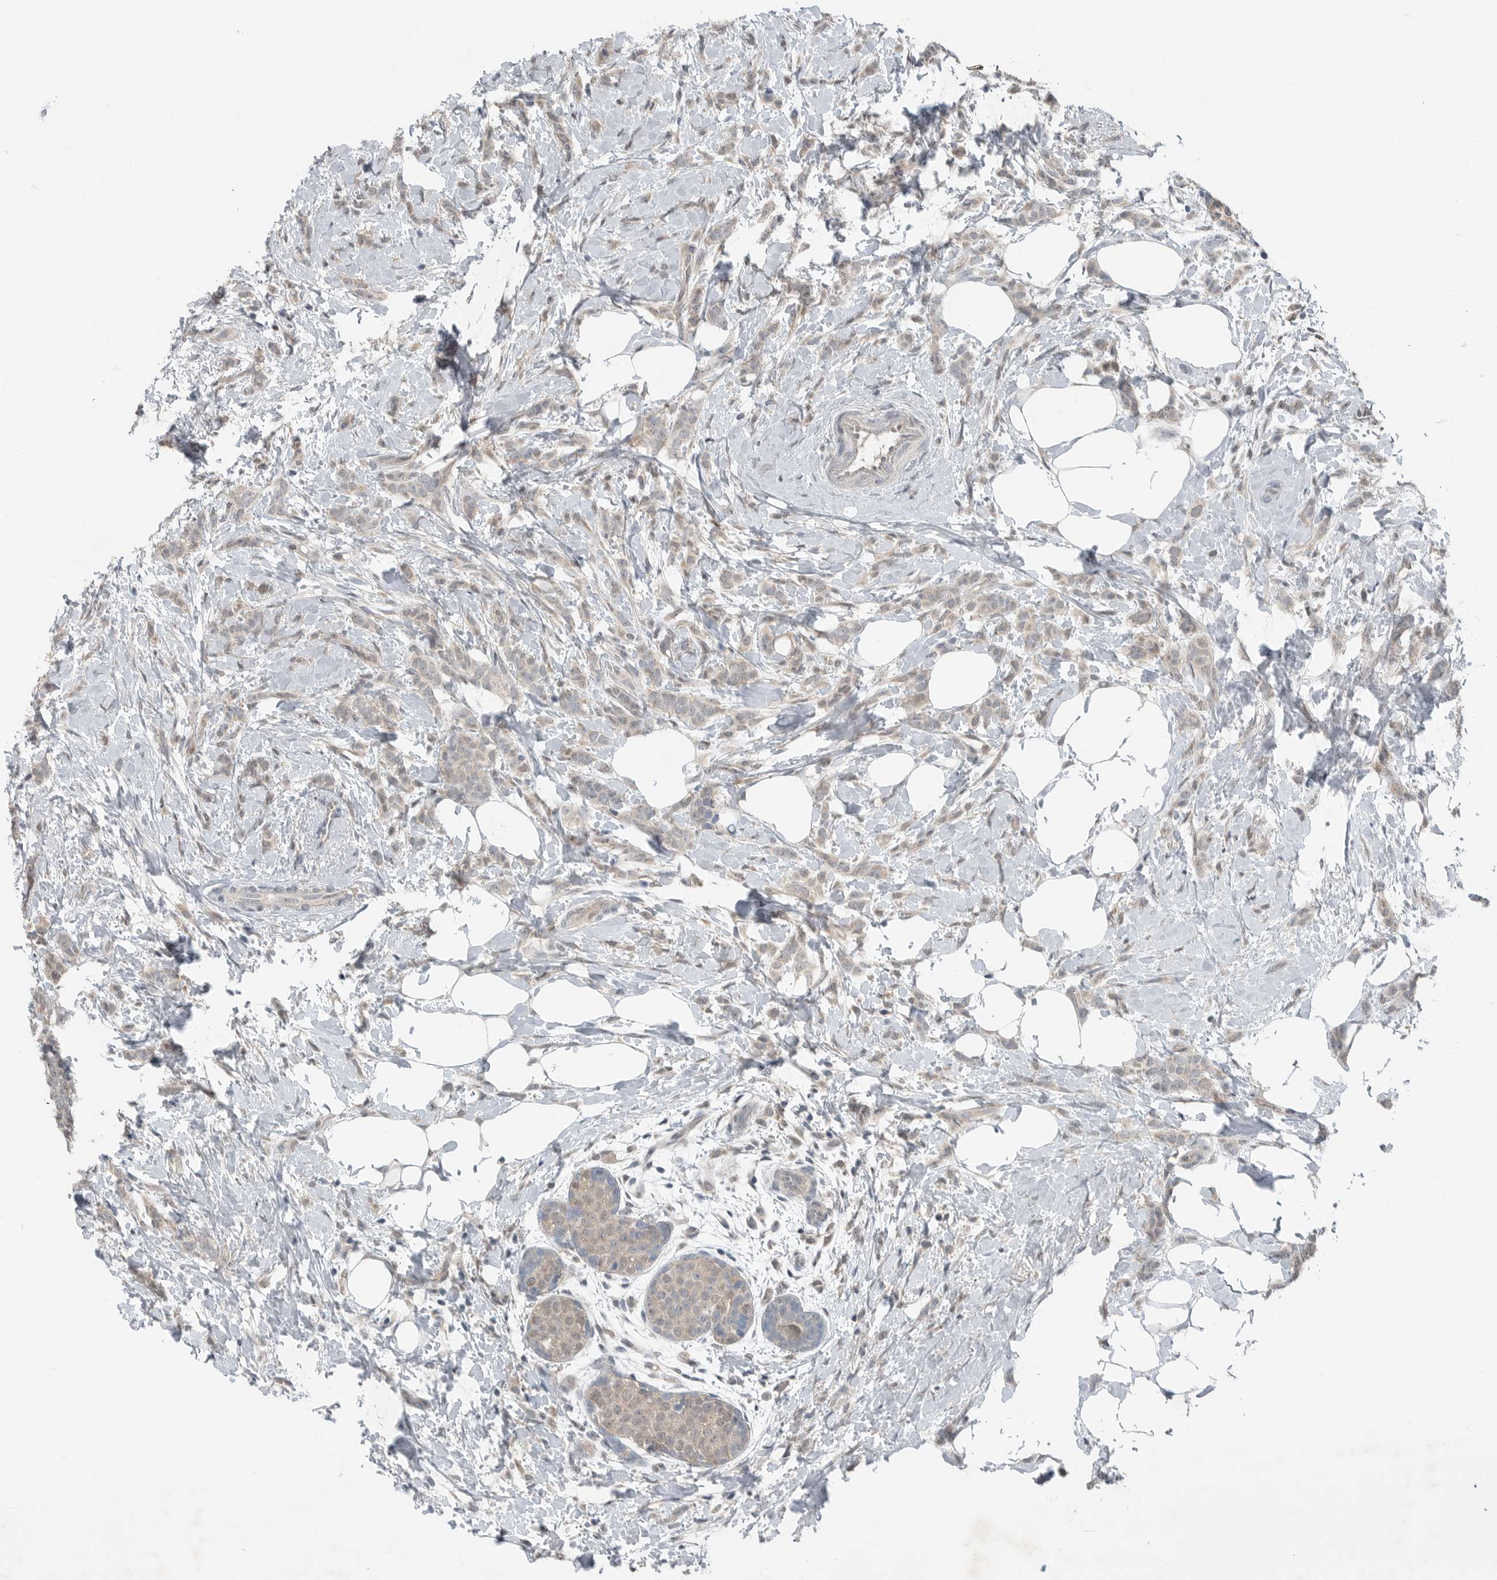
{"staining": {"intensity": "weak", "quantity": ">75%", "location": "cytoplasmic/membranous"}, "tissue": "breast cancer", "cell_type": "Tumor cells", "image_type": "cancer", "snomed": [{"axis": "morphology", "description": "Lobular carcinoma, in situ"}, {"axis": "morphology", "description": "Lobular carcinoma"}, {"axis": "topography", "description": "Breast"}], "caption": "This histopathology image shows breast cancer (lobular carcinoma) stained with immunohistochemistry (IHC) to label a protein in brown. The cytoplasmic/membranous of tumor cells show weak positivity for the protein. Nuclei are counter-stained blue.", "gene": "MFAP3L", "patient": {"sex": "female", "age": 41}}